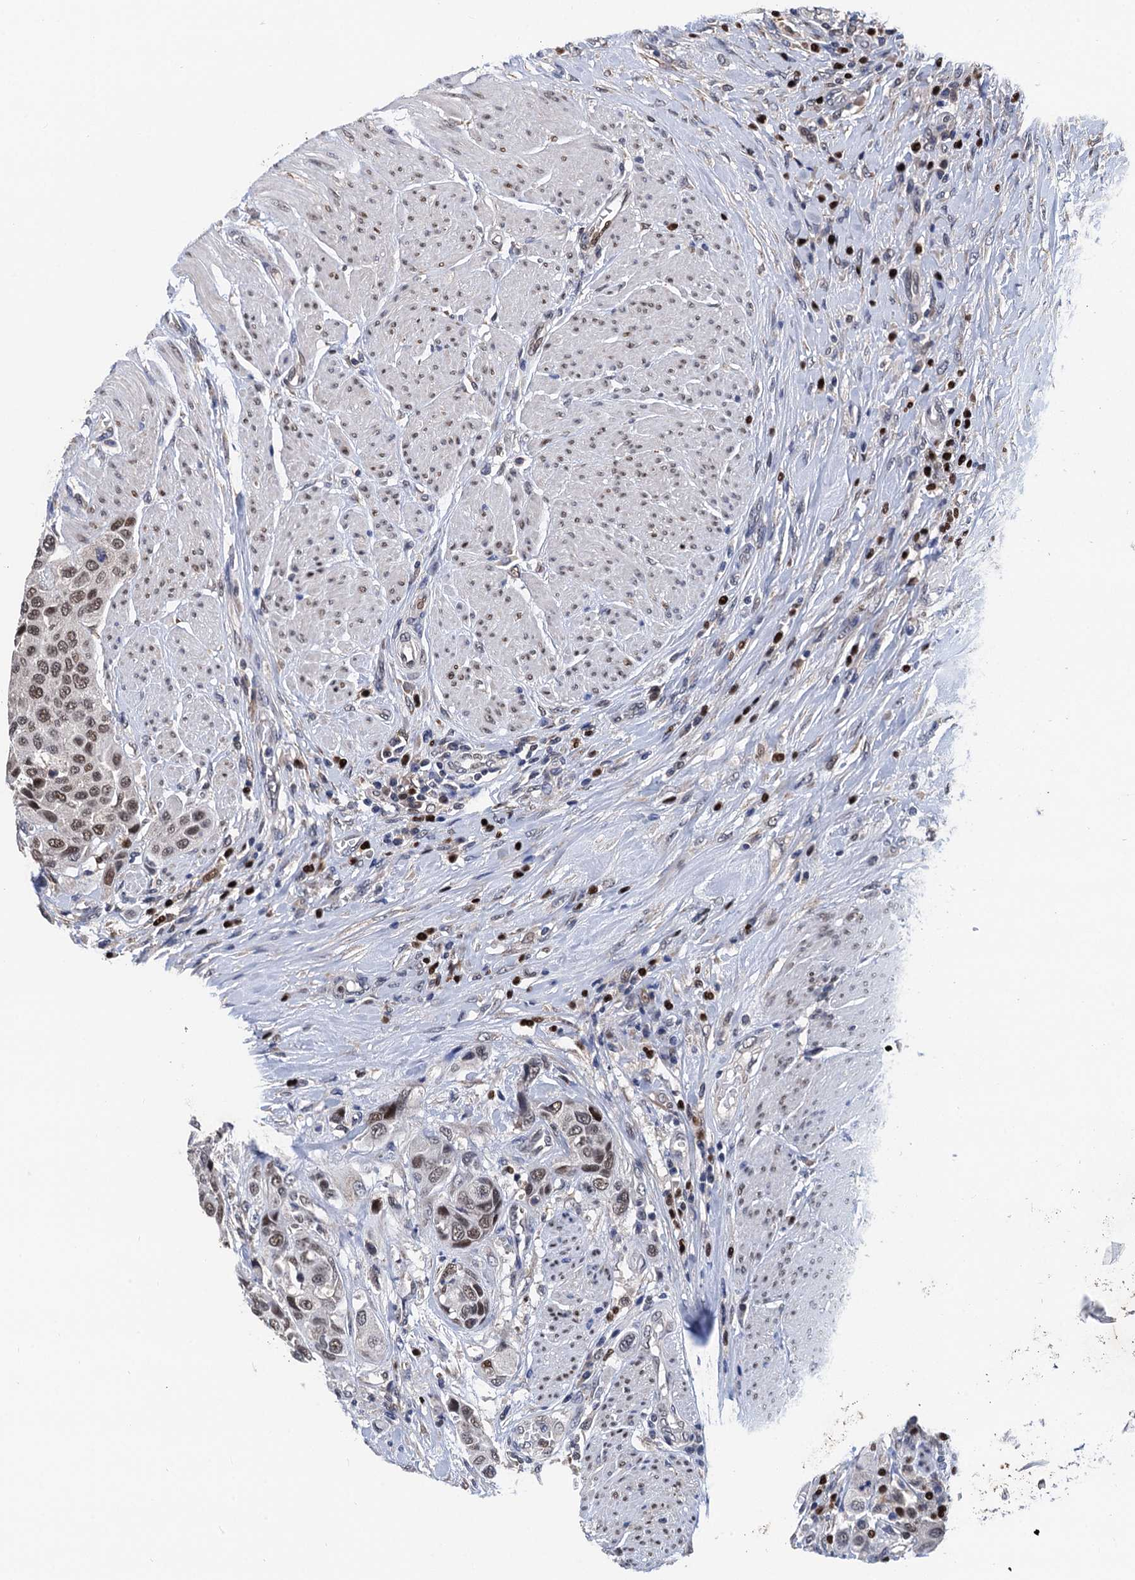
{"staining": {"intensity": "moderate", "quantity": ">75%", "location": "nuclear"}, "tissue": "urothelial cancer", "cell_type": "Tumor cells", "image_type": "cancer", "snomed": [{"axis": "morphology", "description": "Urothelial carcinoma, High grade"}, {"axis": "topography", "description": "Urinary bladder"}], "caption": "Immunohistochemistry photomicrograph of urothelial cancer stained for a protein (brown), which displays medium levels of moderate nuclear staining in approximately >75% of tumor cells.", "gene": "TSEN34", "patient": {"sex": "male", "age": 50}}